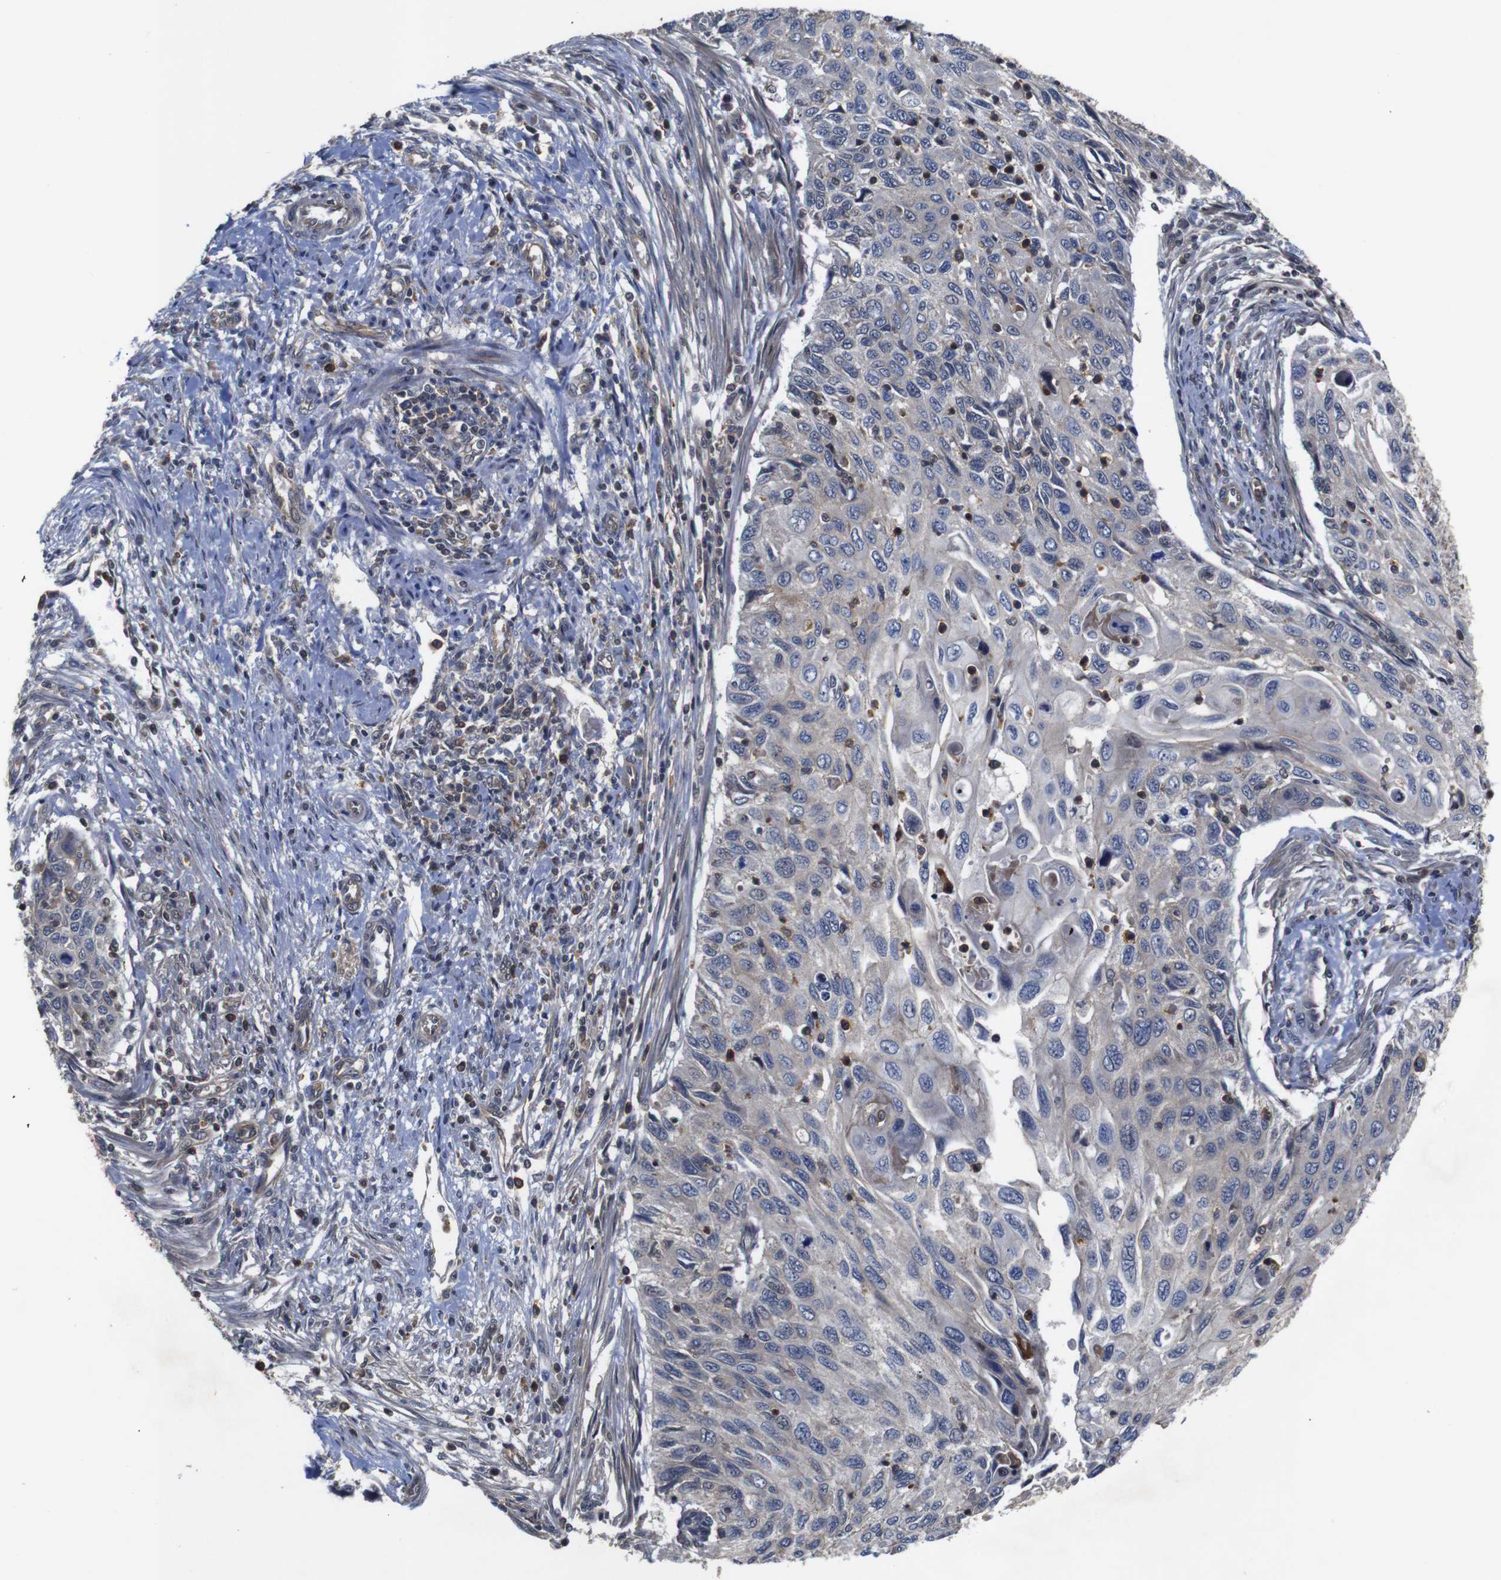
{"staining": {"intensity": "weak", "quantity": "<25%", "location": "cytoplasmic/membranous"}, "tissue": "cervical cancer", "cell_type": "Tumor cells", "image_type": "cancer", "snomed": [{"axis": "morphology", "description": "Squamous cell carcinoma, NOS"}, {"axis": "topography", "description": "Cervix"}], "caption": "IHC histopathology image of cervical cancer stained for a protein (brown), which demonstrates no staining in tumor cells. (DAB immunohistochemistry, high magnification).", "gene": "BRWD3", "patient": {"sex": "female", "age": 70}}